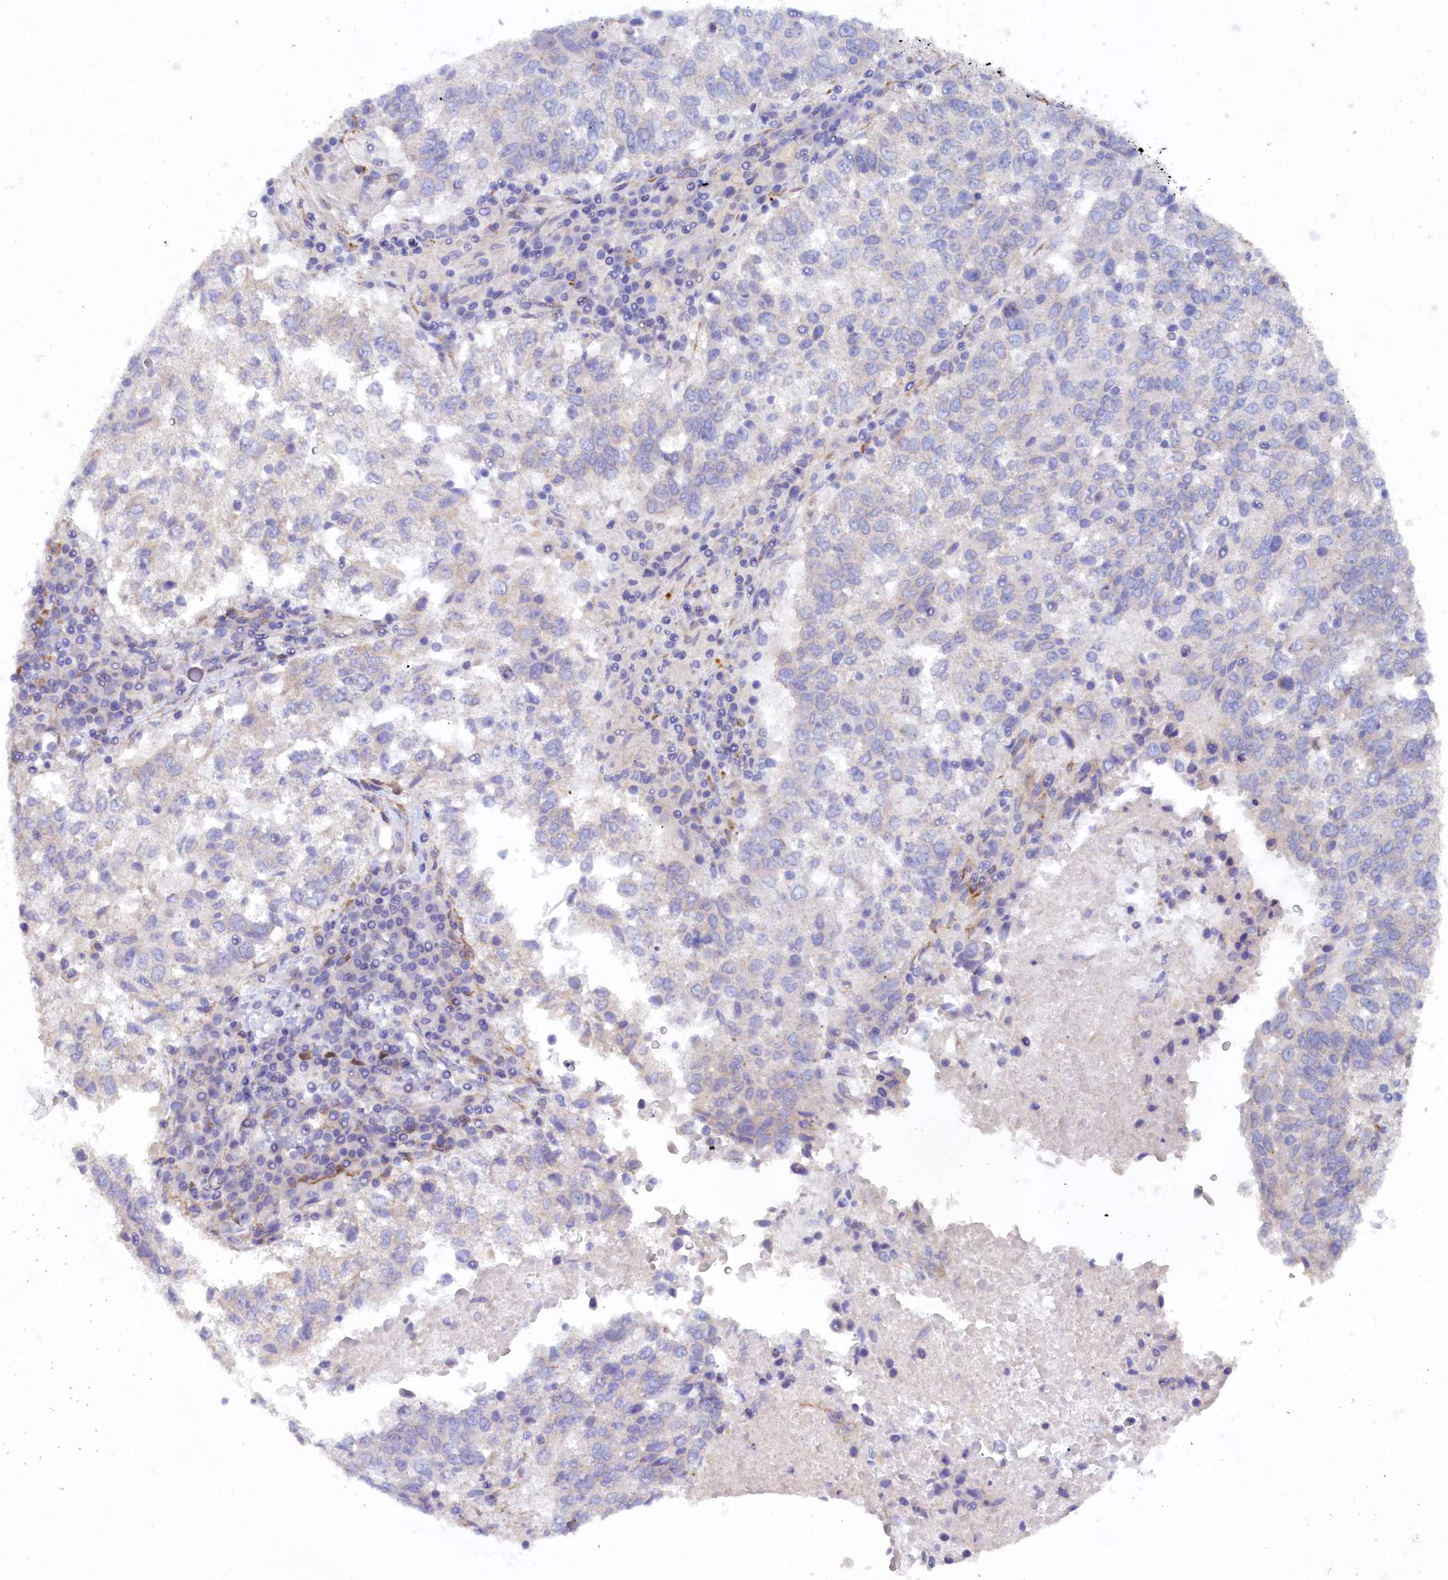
{"staining": {"intensity": "negative", "quantity": "none", "location": "none"}, "tissue": "lung cancer", "cell_type": "Tumor cells", "image_type": "cancer", "snomed": [{"axis": "morphology", "description": "Squamous cell carcinoma, NOS"}, {"axis": "topography", "description": "Lung"}], "caption": "Squamous cell carcinoma (lung) was stained to show a protein in brown. There is no significant expression in tumor cells.", "gene": "POGLUT3", "patient": {"sex": "male", "age": 73}}